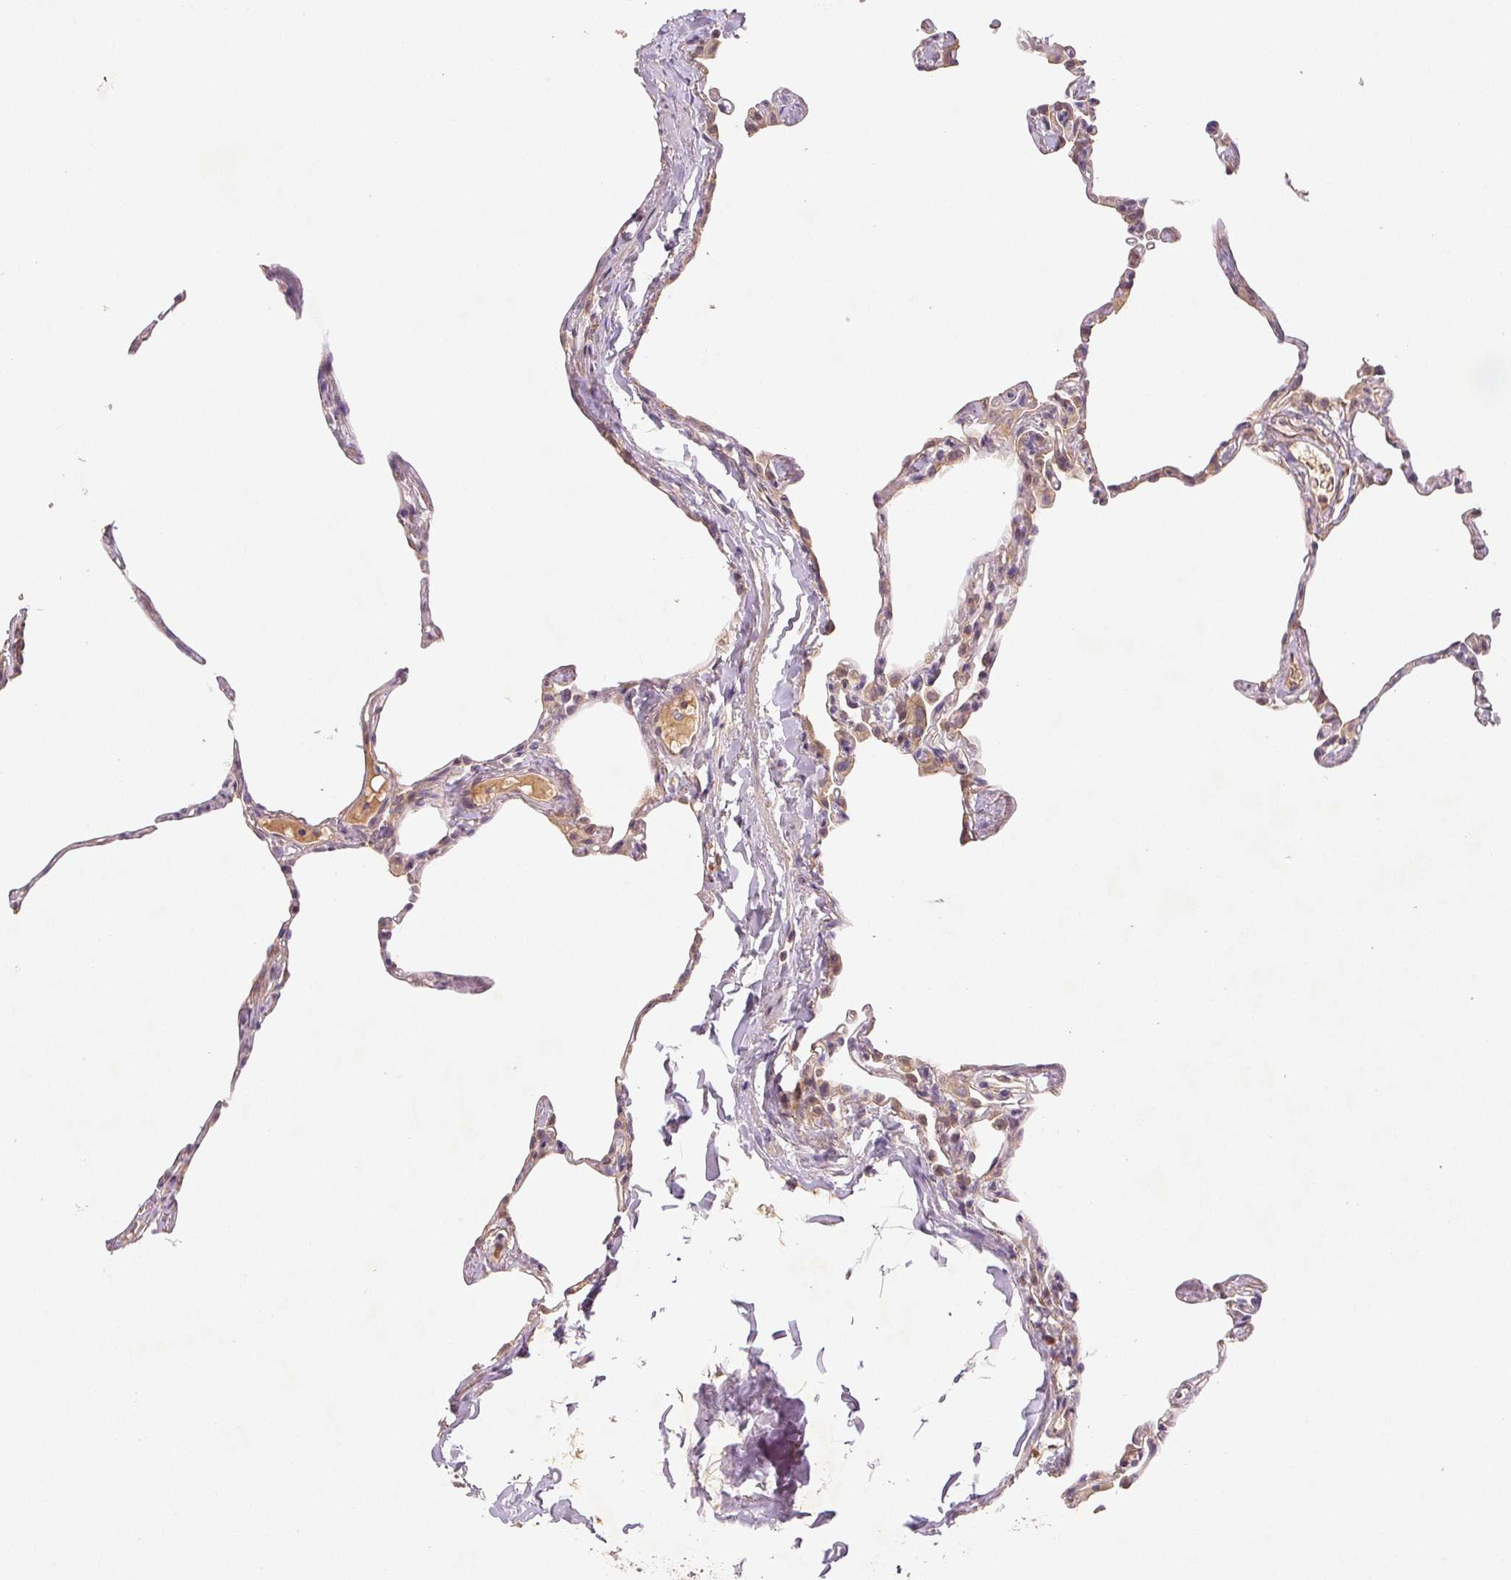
{"staining": {"intensity": "weak", "quantity": "<25%", "location": "cytoplasmic/membranous"}, "tissue": "lung", "cell_type": "Alveolar cells", "image_type": "normal", "snomed": [{"axis": "morphology", "description": "Normal tissue, NOS"}, {"axis": "topography", "description": "Lung"}], "caption": "This is a image of immunohistochemistry (IHC) staining of benign lung, which shows no staining in alveolar cells.", "gene": "YIF1B", "patient": {"sex": "male", "age": 65}}